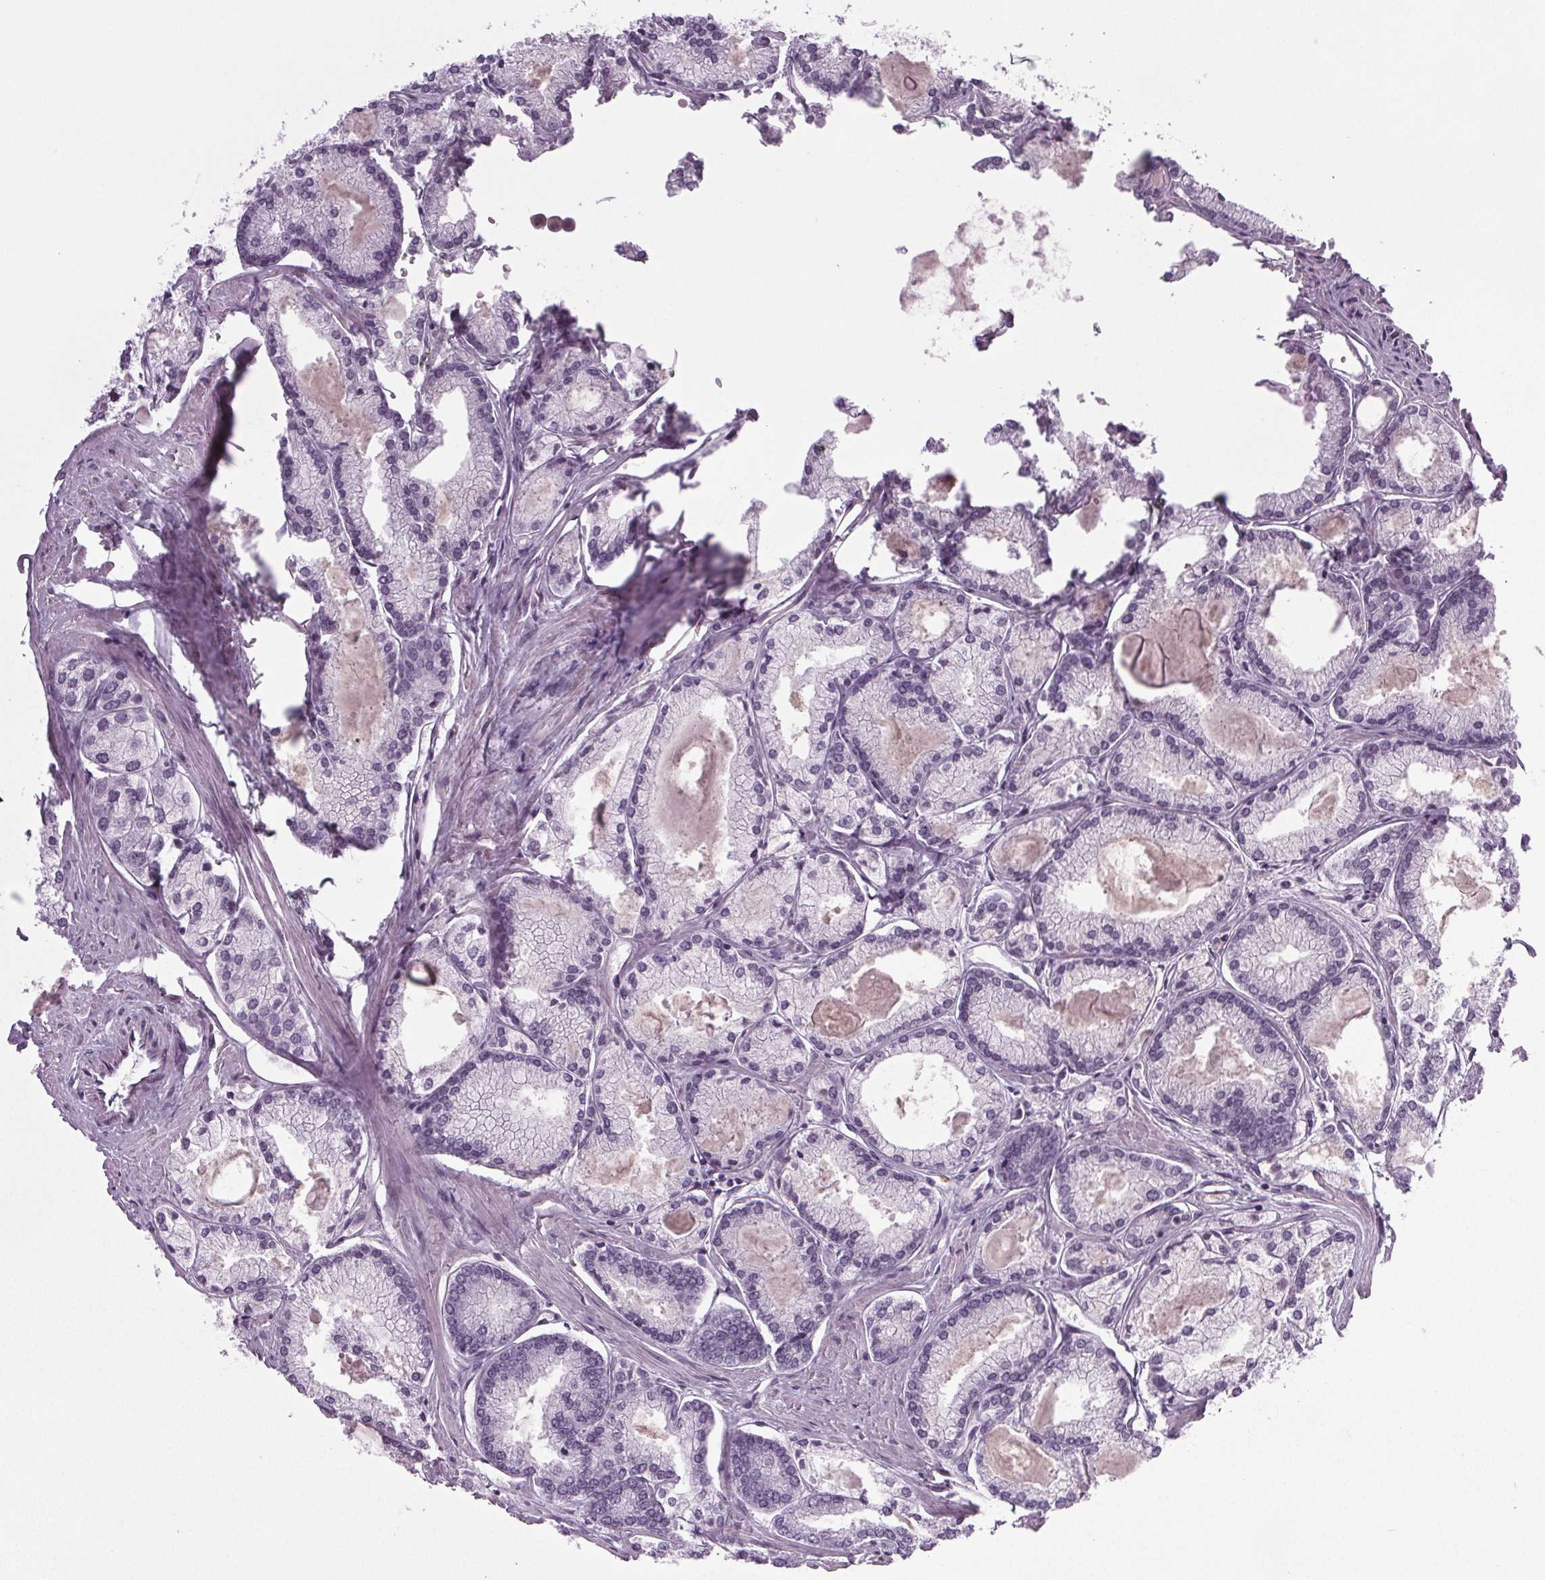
{"staining": {"intensity": "negative", "quantity": "none", "location": "none"}, "tissue": "prostate cancer", "cell_type": "Tumor cells", "image_type": "cancer", "snomed": [{"axis": "morphology", "description": "Adenocarcinoma, High grade"}, {"axis": "topography", "description": "Prostate"}], "caption": "Prostate cancer (high-grade adenocarcinoma) was stained to show a protein in brown. There is no significant expression in tumor cells.", "gene": "IGF2BP1", "patient": {"sex": "male", "age": 68}}